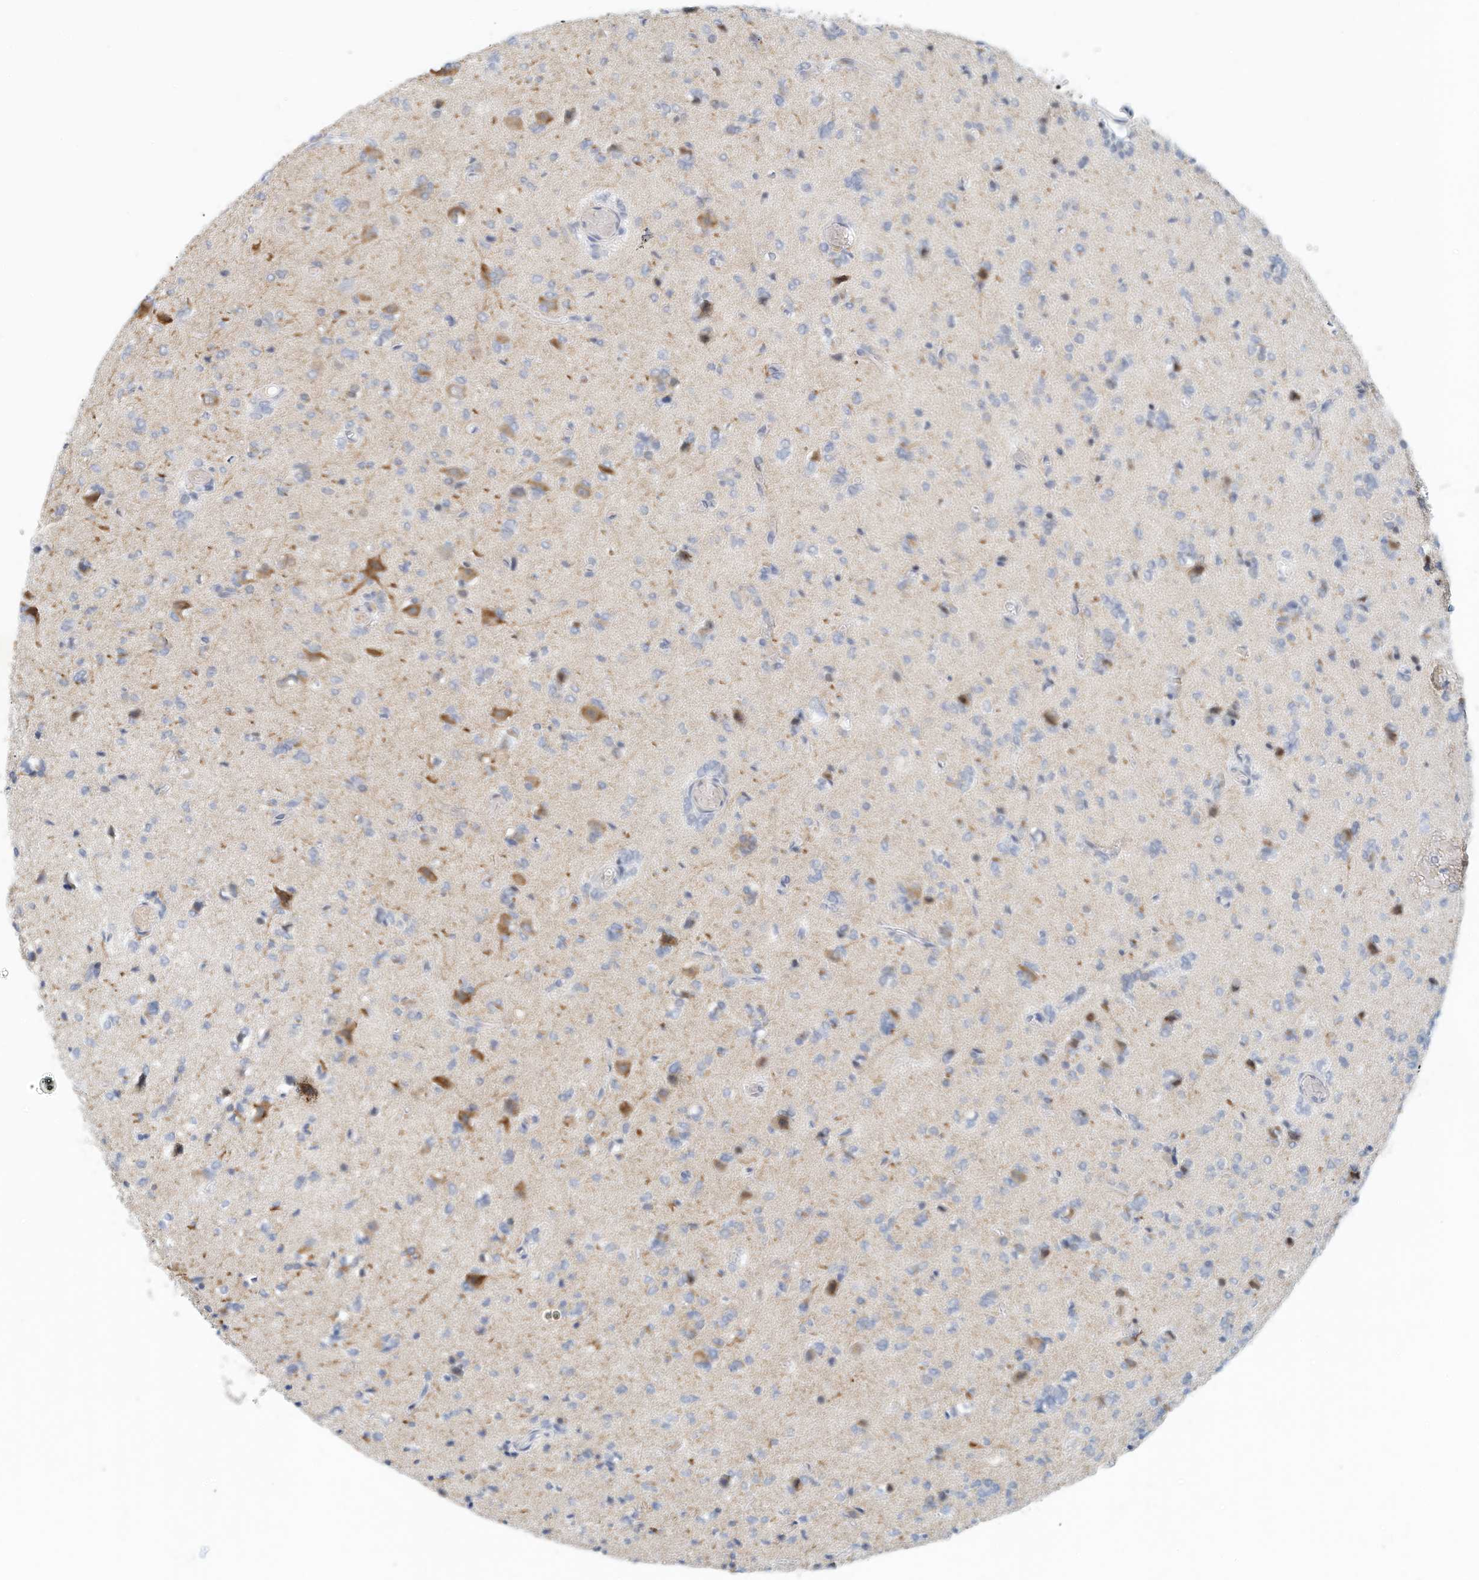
{"staining": {"intensity": "negative", "quantity": "none", "location": "none"}, "tissue": "glioma", "cell_type": "Tumor cells", "image_type": "cancer", "snomed": [{"axis": "morphology", "description": "Glioma, malignant, High grade"}, {"axis": "topography", "description": "Brain"}], "caption": "High magnification brightfield microscopy of glioma stained with DAB (brown) and counterstained with hematoxylin (blue): tumor cells show no significant expression.", "gene": "ARHGAP28", "patient": {"sex": "female", "age": 59}}